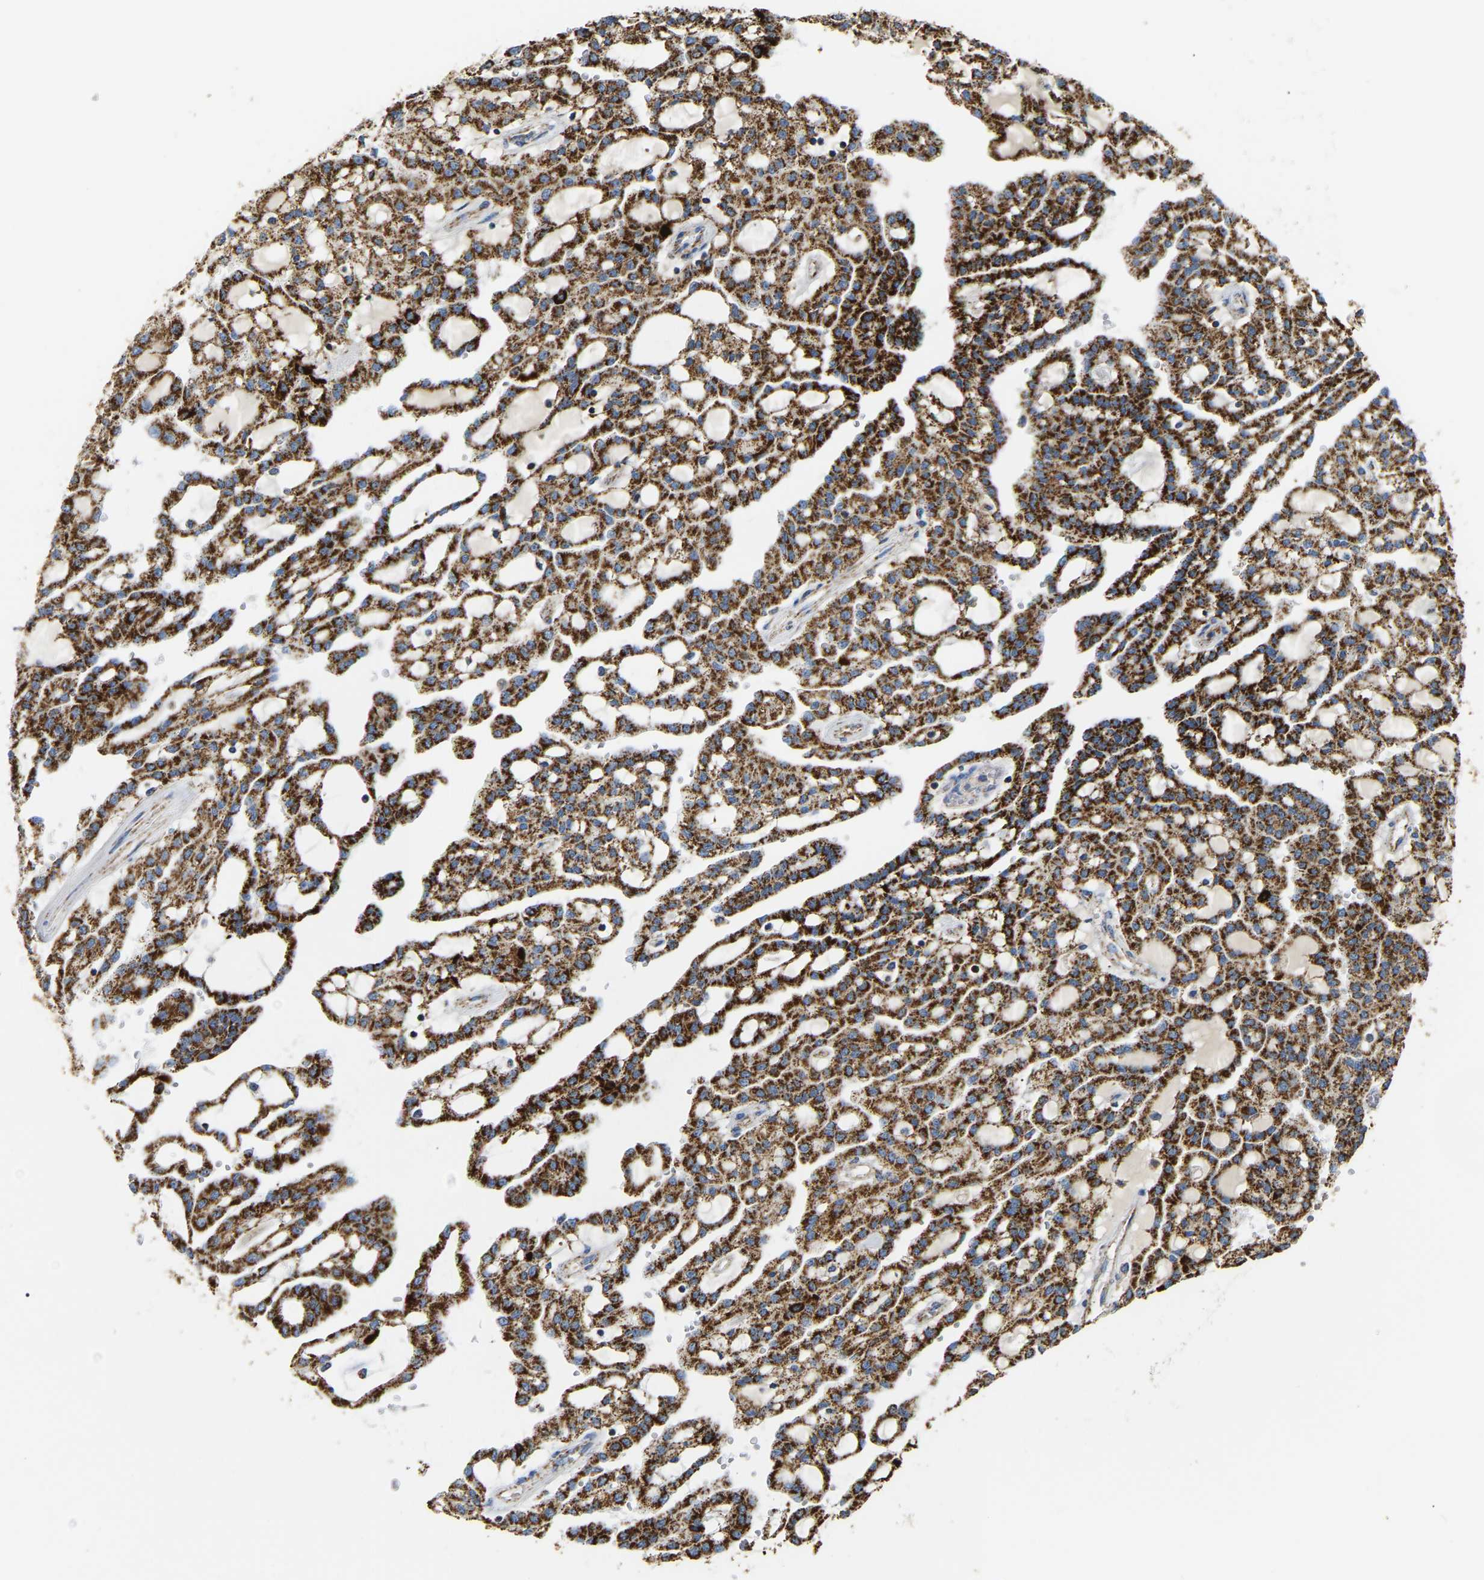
{"staining": {"intensity": "strong", "quantity": ">75%", "location": "cytoplasmic/membranous"}, "tissue": "renal cancer", "cell_type": "Tumor cells", "image_type": "cancer", "snomed": [{"axis": "morphology", "description": "Adenocarcinoma, NOS"}, {"axis": "topography", "description": "Kidney"}], "caption": "High-magnification brightfield microscopy of renal adenocarcinoma stained with DAB (brown) and counterstained with hematoxylin (blue). tumor cells exhibit strong cytoplasmic/membranous positivity is seen in approximately>75% of cells. The protein is stained brown, and the nuclei are stained in blue (DAB (3,3'-diaminobenzidine) IHC with brightfield microscopy, high magnification).", "gene": "HIBADH", "patient": {"sex": "male", "age": 63}}